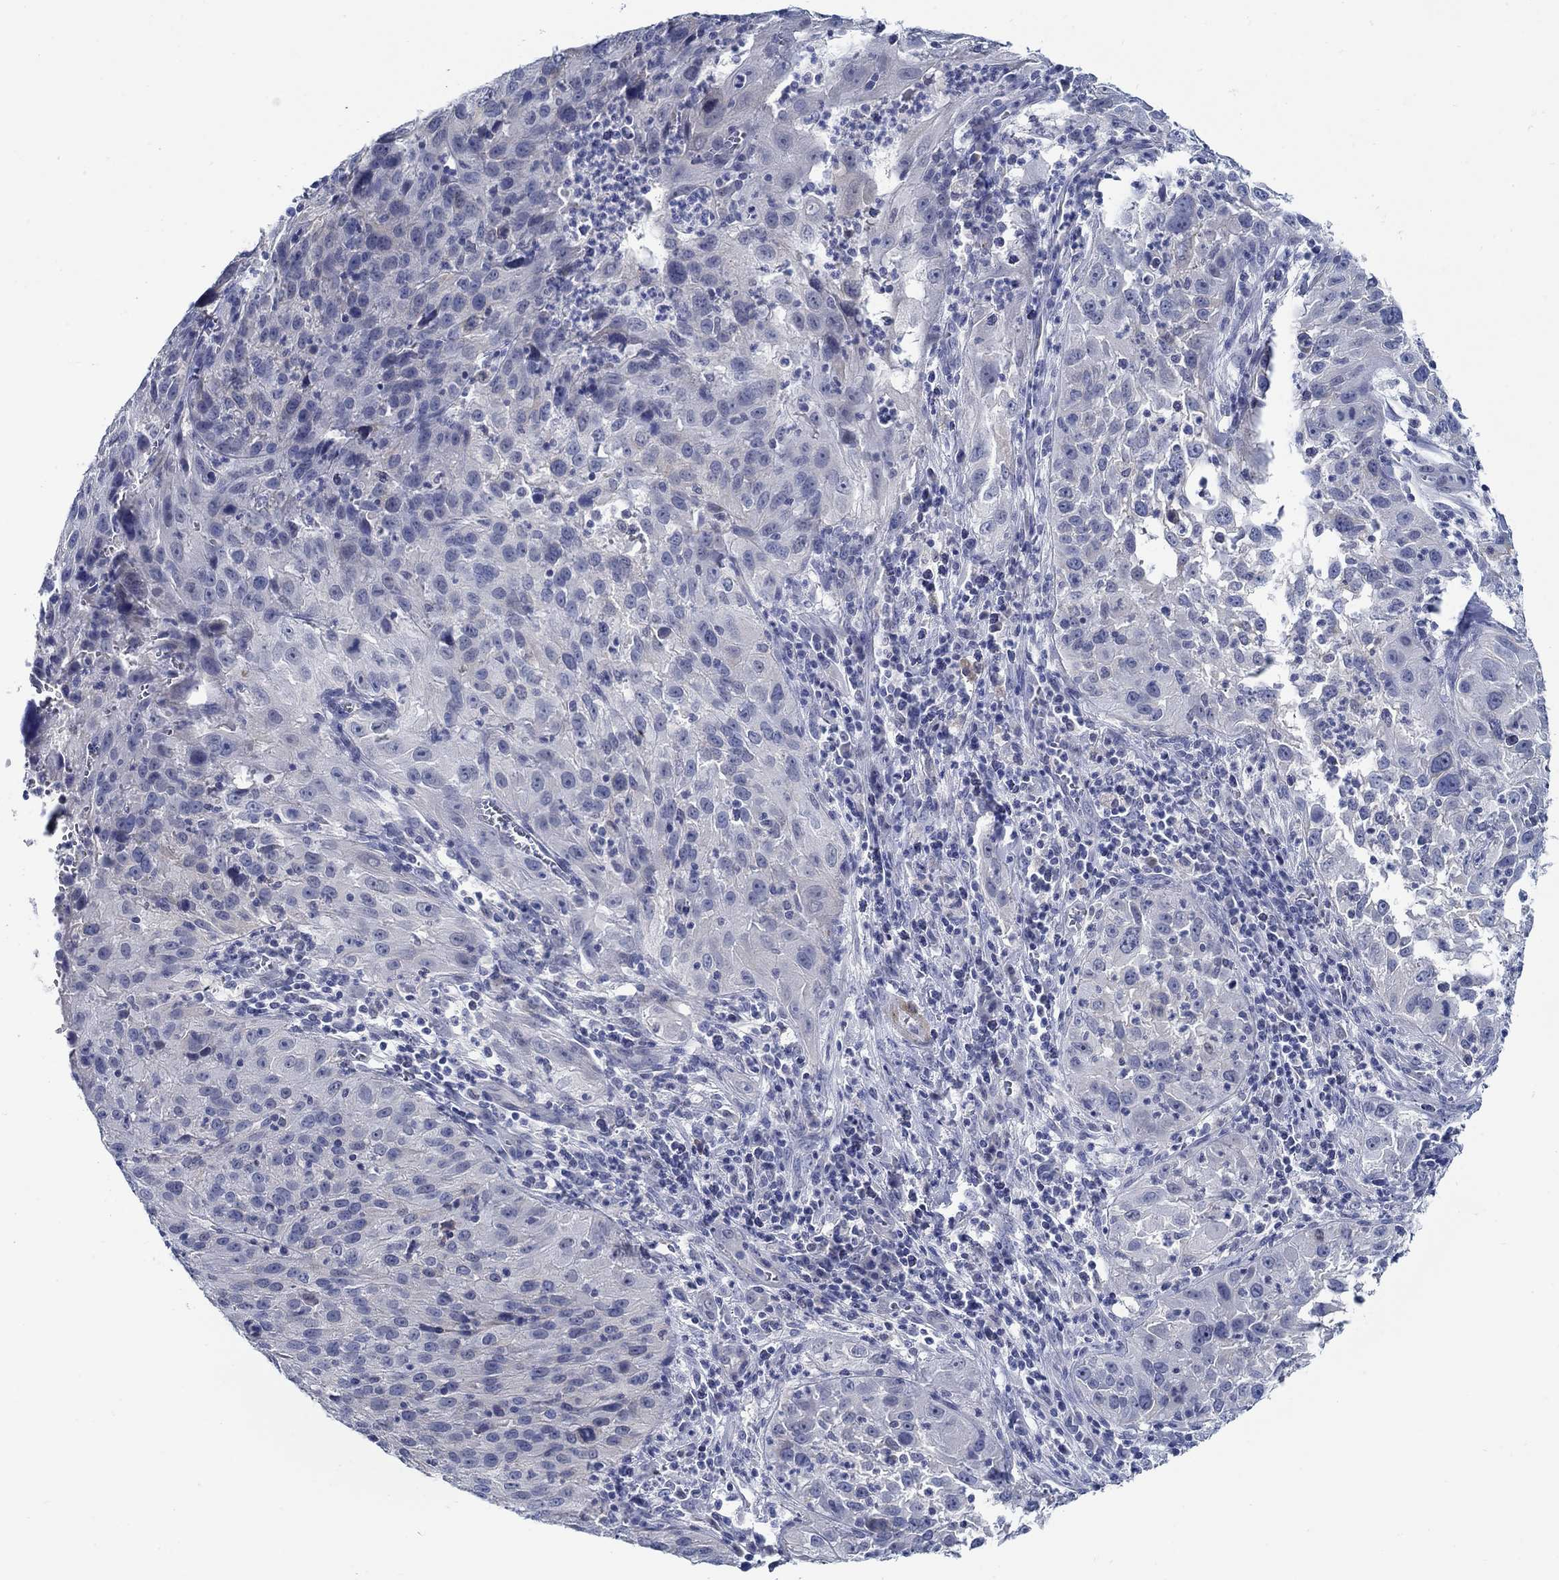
{"staining": {"intensity": "negative", "quantity": "none", "location": "none"}, "tissue": "cervical cancer", "cell_type": "Tumor cells", "image_type": "cancer", "snomed": [{"axis": "morphology", "description": "Squamous cell carcinoma, NOS"}, {"axis": "topography", "description": "Cervix"}], "caption": "Tumor cells show no significant staining in cervical cancer.", "gene": "MC2R", "patient": {"sex": "female", "age": 32}}